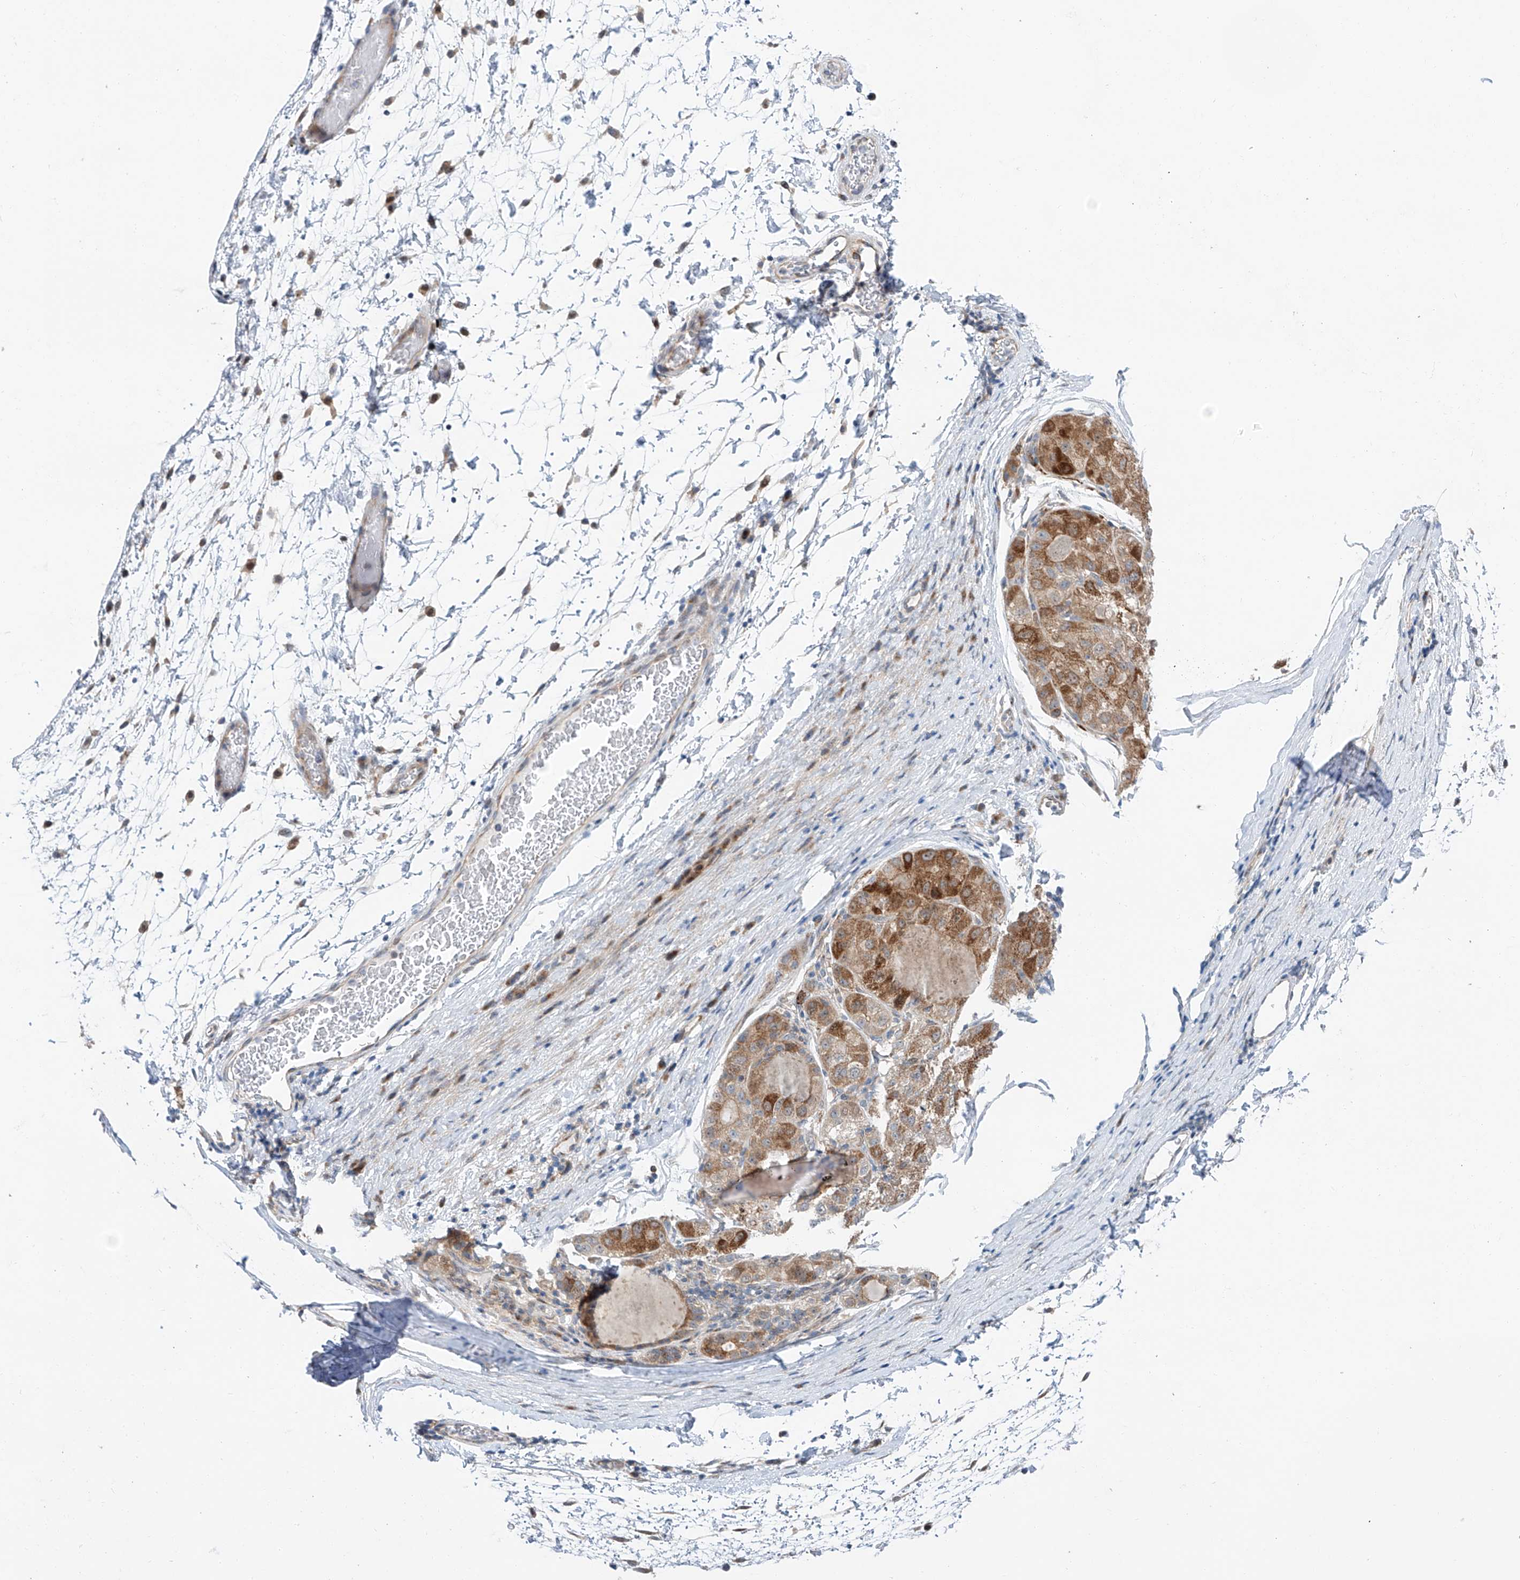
{"staining": {"intensity": "moderate", "quantity": ">75%", "location": "cytoplasmic/membranous"}, "tissue": "liver cancer", "cell_type": "Tumor cells", "image_type": "cancer", "snomed": [{"axis": "morphology", "description": "Carcinoma, Hepatocellular, NOS"}, {"axis": "topography", "description": "Liver"}], "caption": "Liver cancer (hepatocellular carcinoma) stained with a protein marker displays moderate staining in tumor cells.", "gene": "CLDND1", "patient": {"sex": "male", "age": 80}}